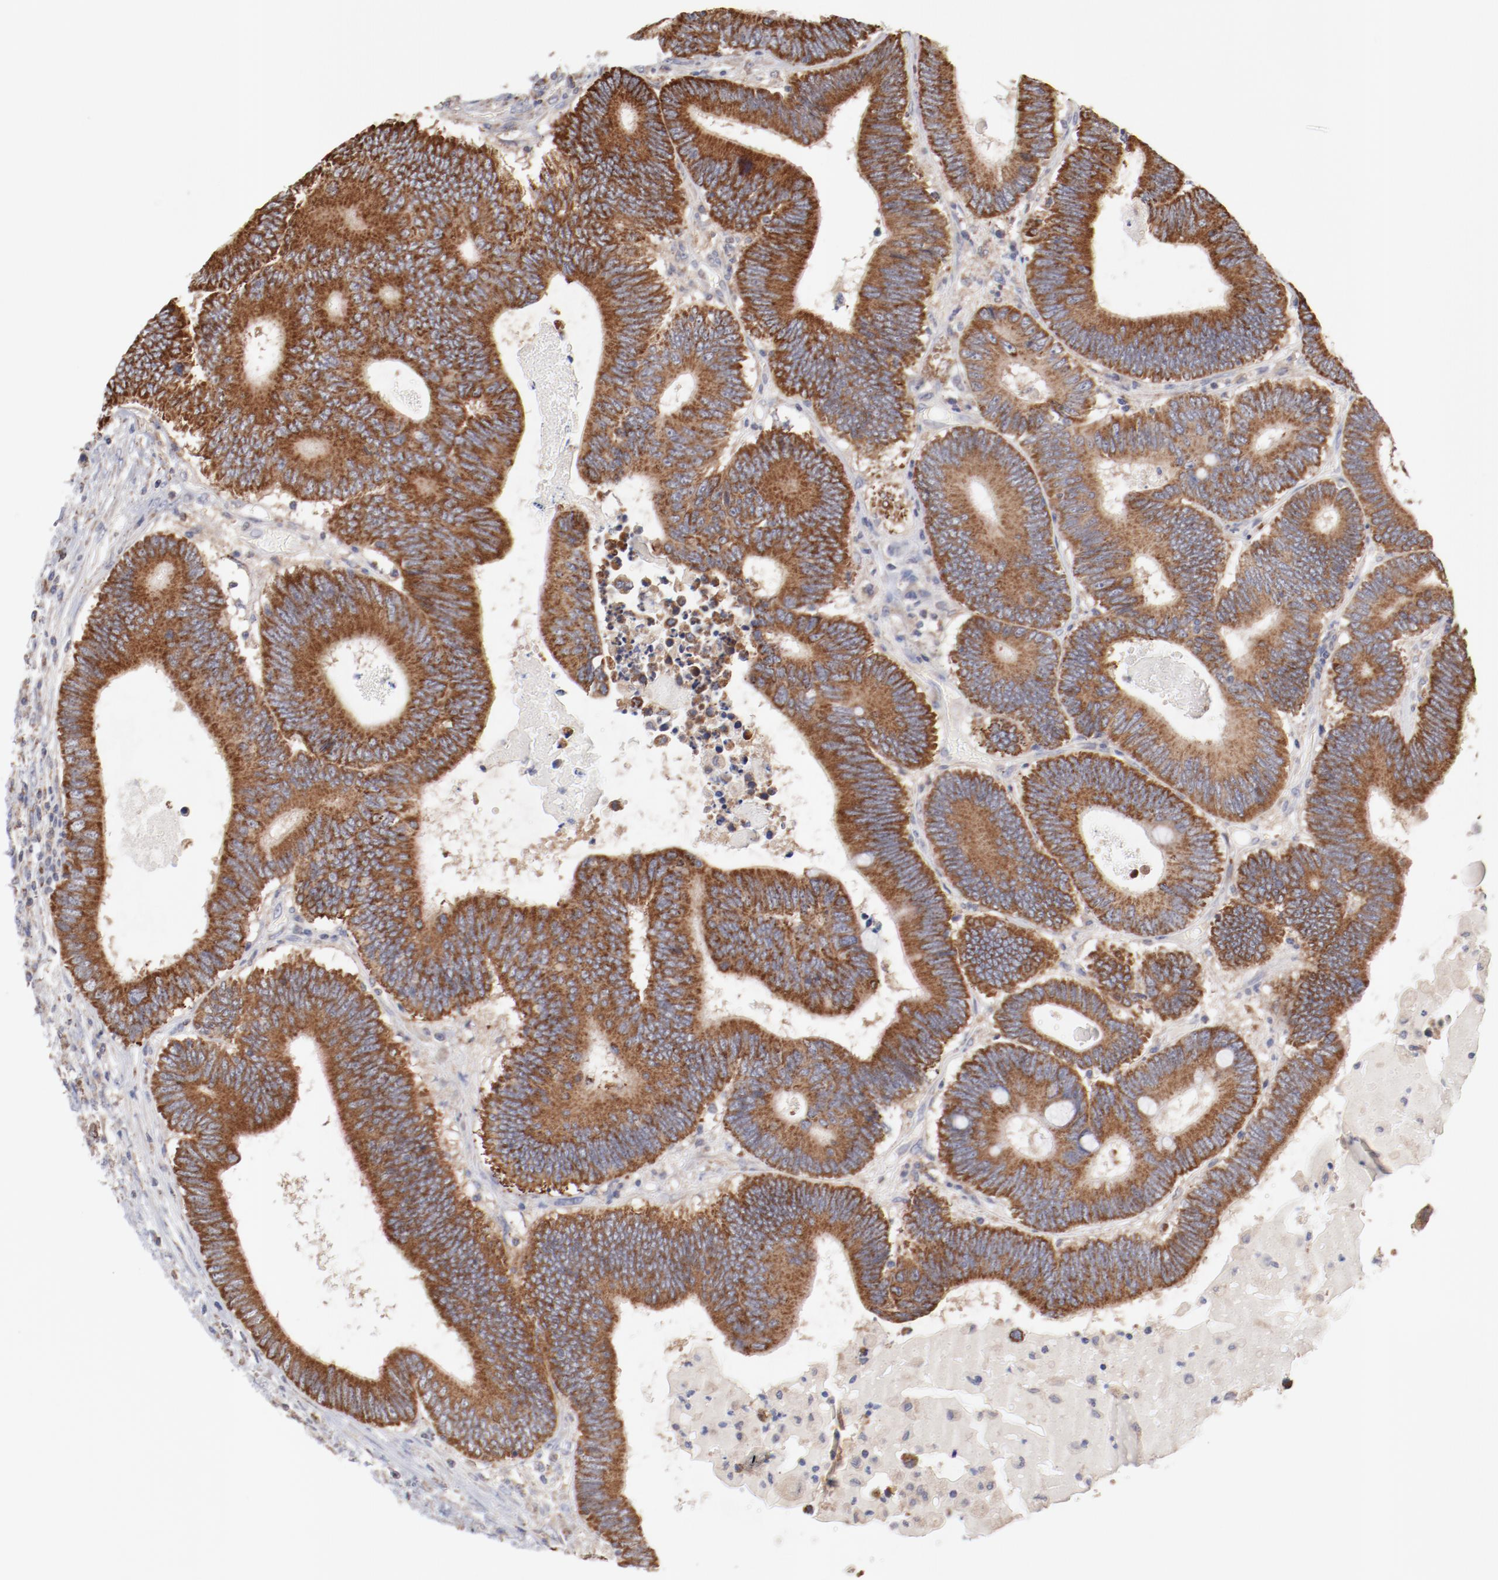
{"staining": {"intensity": "moderate", "quantity": ">75%", "location": "cytoplasmic/membranous"}, "tissue": "colorectal cancer", "cell_type": "Tumor cells", "image_type": "cancer", "snomed": [{"axis": "morphology", "description": "Adenocarcinoma, NOS"}, {"axis": "topography", "description": "Colon"}], "caption": "Colorectal cancer (adenocarcinoma) stained for a protein reveals moderate cytoplasmic/membranous positivity in tumor cells.", "gene": "PPFIBP2", "patient": {"sex": "female", "age": 78}}